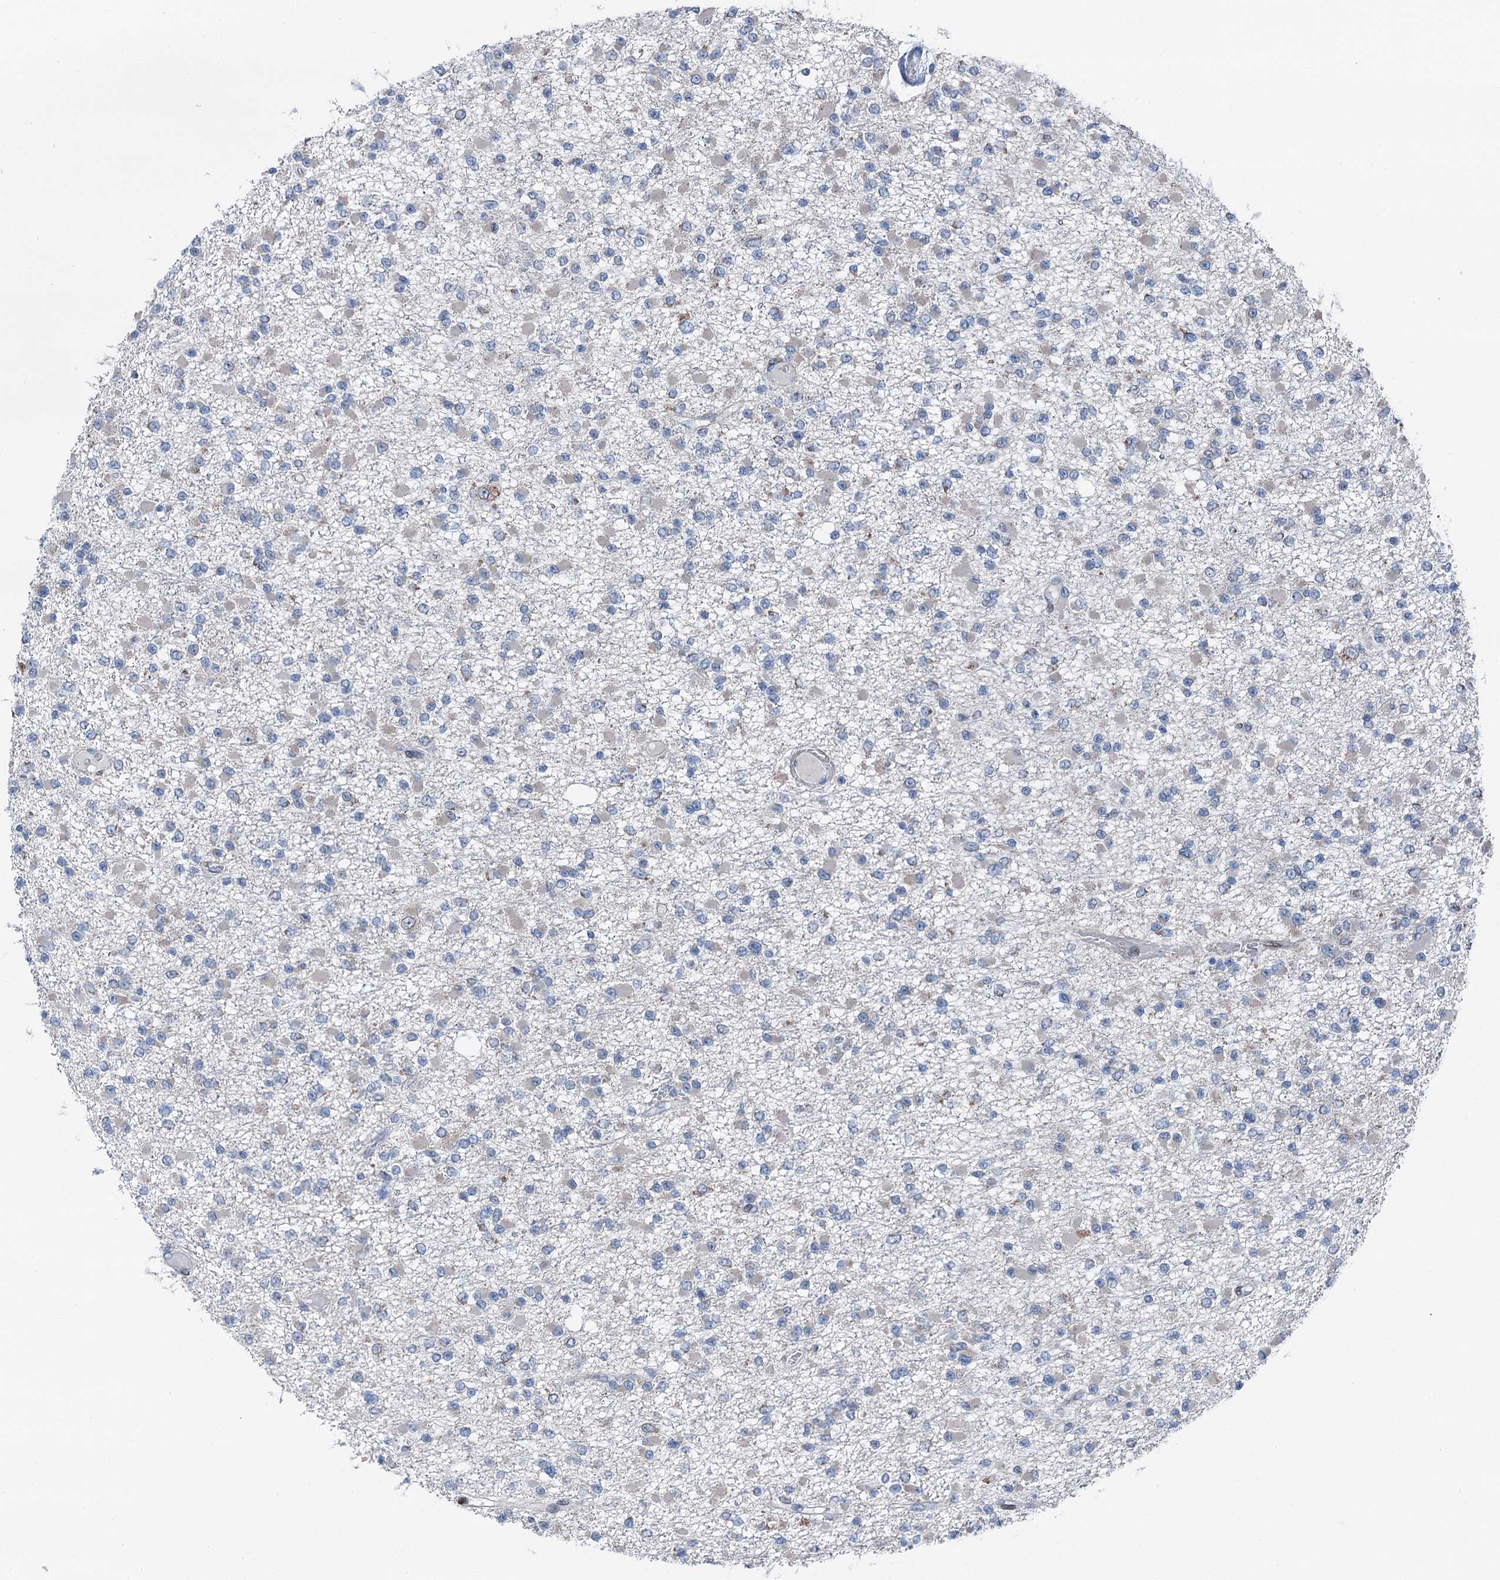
{"staining": {"intensity": "negative", "quantity": "none", "location": "none"}, "tissue": "glioma", "cell_type": "Tumor cells", "image_type": "cancer", "snomed": [{"axis": "morphology", "description": "Glioma, malignant, Low grade"}, {"axis": "topography", "description": "Brain"}], "caption": "This is a image of IHC staining of glioma, which shows no staining in tumor cells. (Stains: DAB IHC with hematoxylin counter stain, Microscopy: brightfield microscopy at high magnification).", "gene": "MRPL14", "patient": {"sex": "female", "age": 22}}